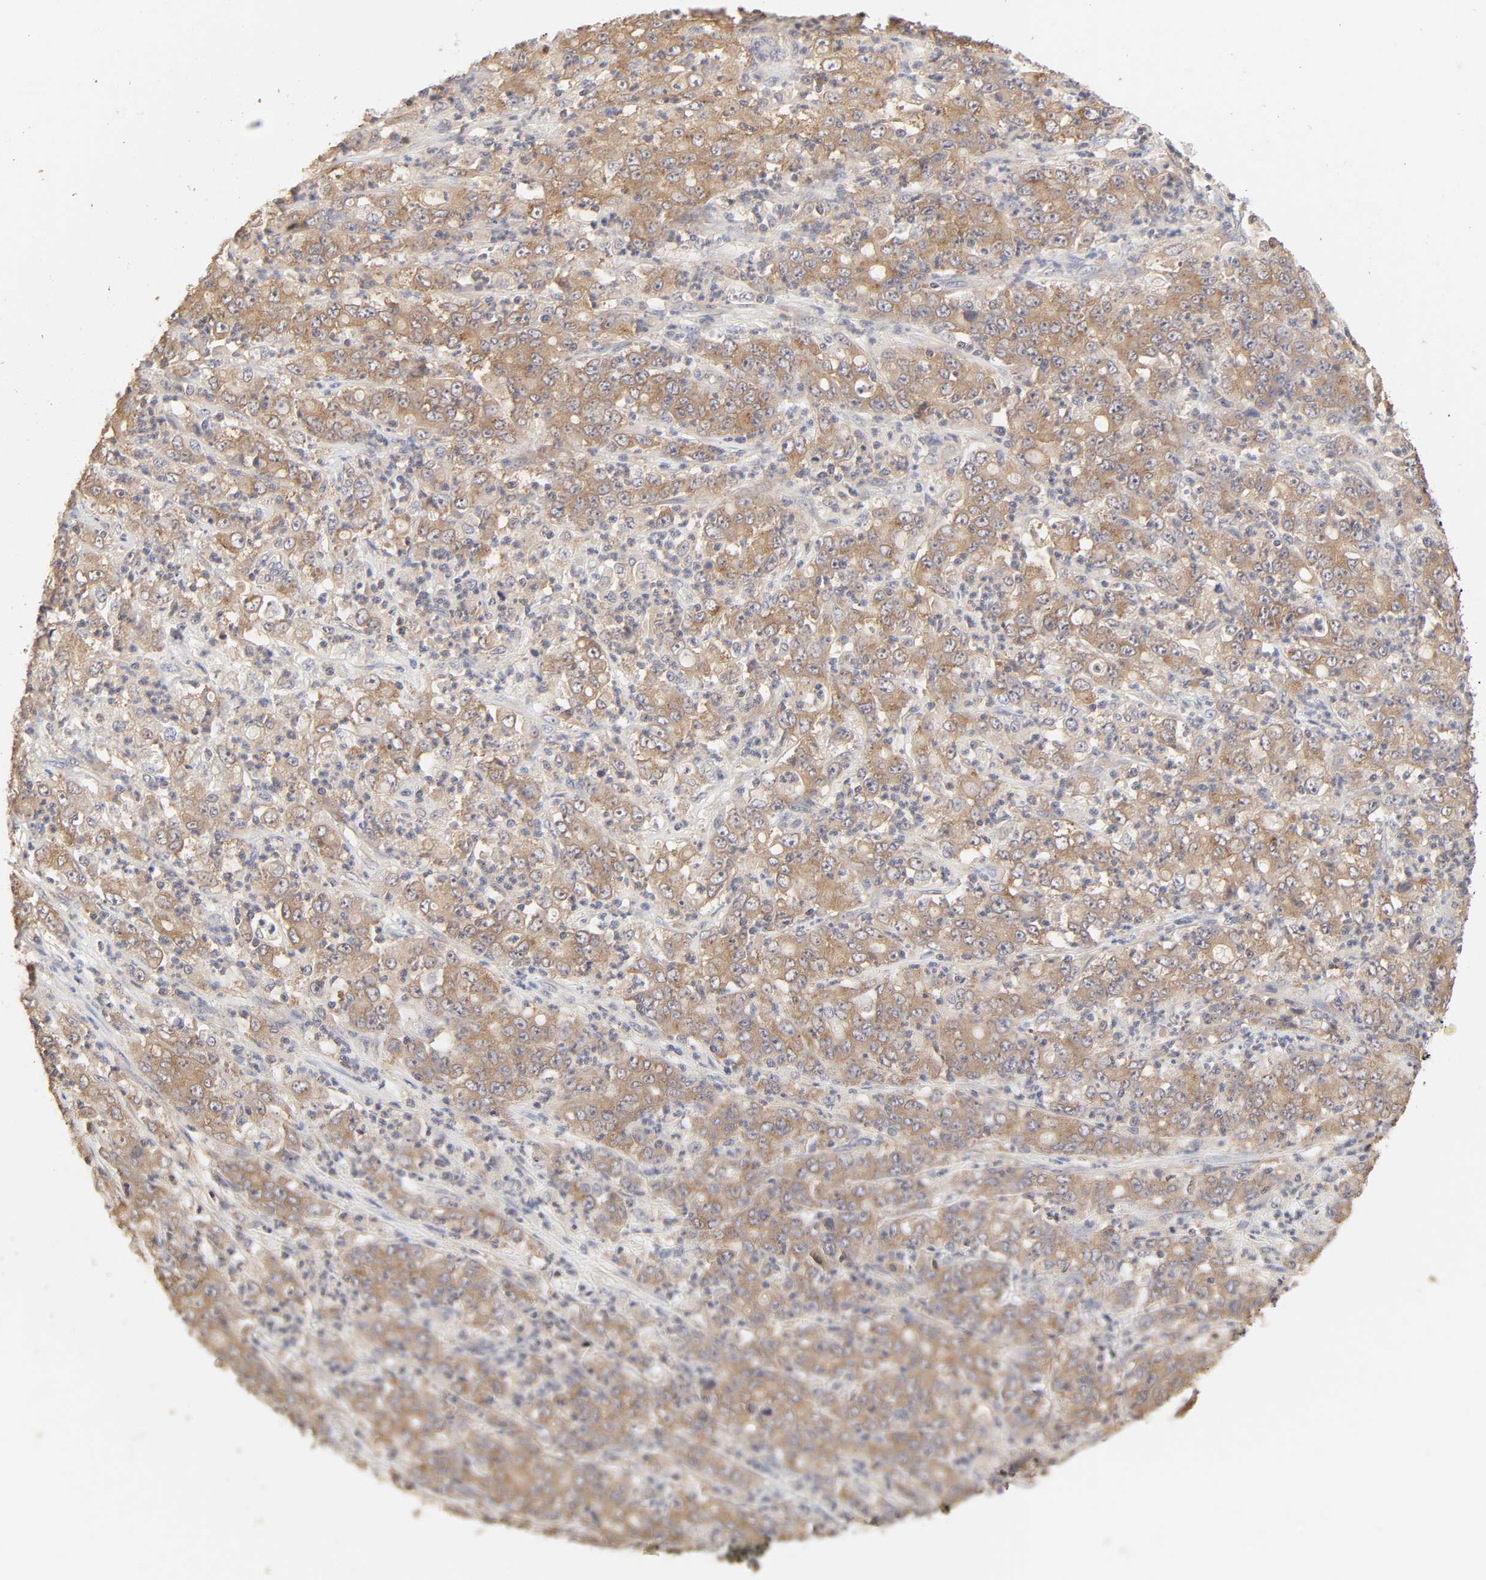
{"staining": {"intensity": "moderate", "quantity": ">75%", "location": "cytoplasmic/membranous"}, "tissue": "stomach cancer", "cell_type": "Tumor cells", "image_type": "cancer", "snomed": [{"axis": "morphology", "description": "Adenocarcinoma, NOS"}, {"axis": "topography", "description": "Stomach, lower"}], "caption": "The histopathology image displays staining of stomach cancer, revealing moderate cytoplasmic/membranous protein expression (brown color) within tumor cells. The staining was performed using DAB (3,3'-diaminobenzidine), with brown indicating positive protein expression. Nuclei are stained blue with hematoxylin.", "gene": "AP1G2", "patient": {"sex": "female", "age": 71}}